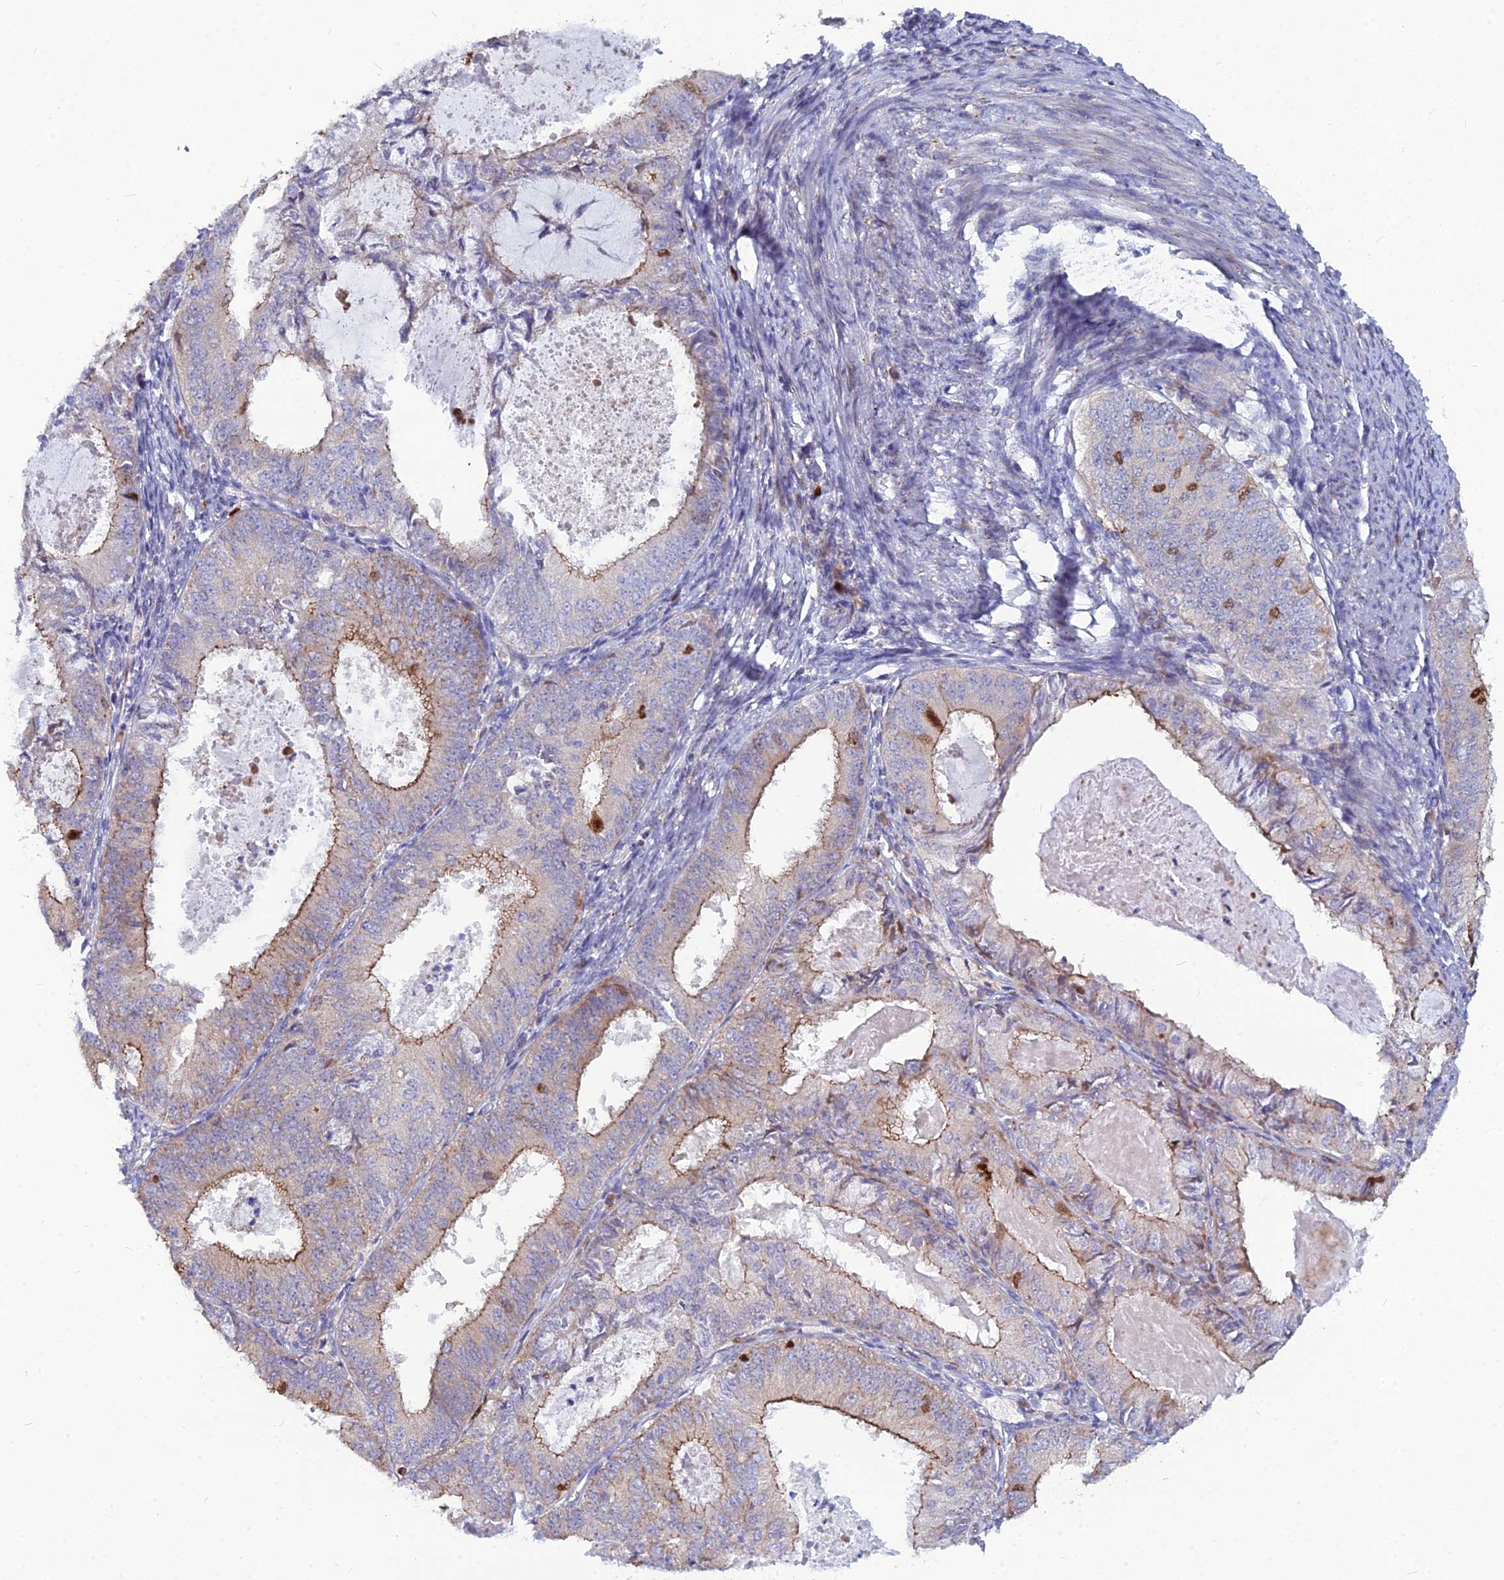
{"staining": {"intensity": "moderate", "quantity": "25%-75%", "location": "cytoplasmic/membranous,nuclear"}, "tissue": "endometrial cancer", "cell_type": "Tumor cells", "image_type": "cancer", "snomed": [{"axis": "morphology", "description": "Adenocarcinoma, NOS"}, {"axis": "topography", "description": "Endometrium"}], "caption": "DAB immunohistochemical staining of human endometrial cancer (adenocarcinoma) reveals moderate cytoplasmic/membranous and nuclear protein expression in approximately 25%-75% of tumor cells. The staining is performed using DAB brown chromogen to label protein expression. The nuclei are counter-stained blue using hematoxylin.", "gene": "NUSAP1", "patient": {"sex": "female", "age": 57}}